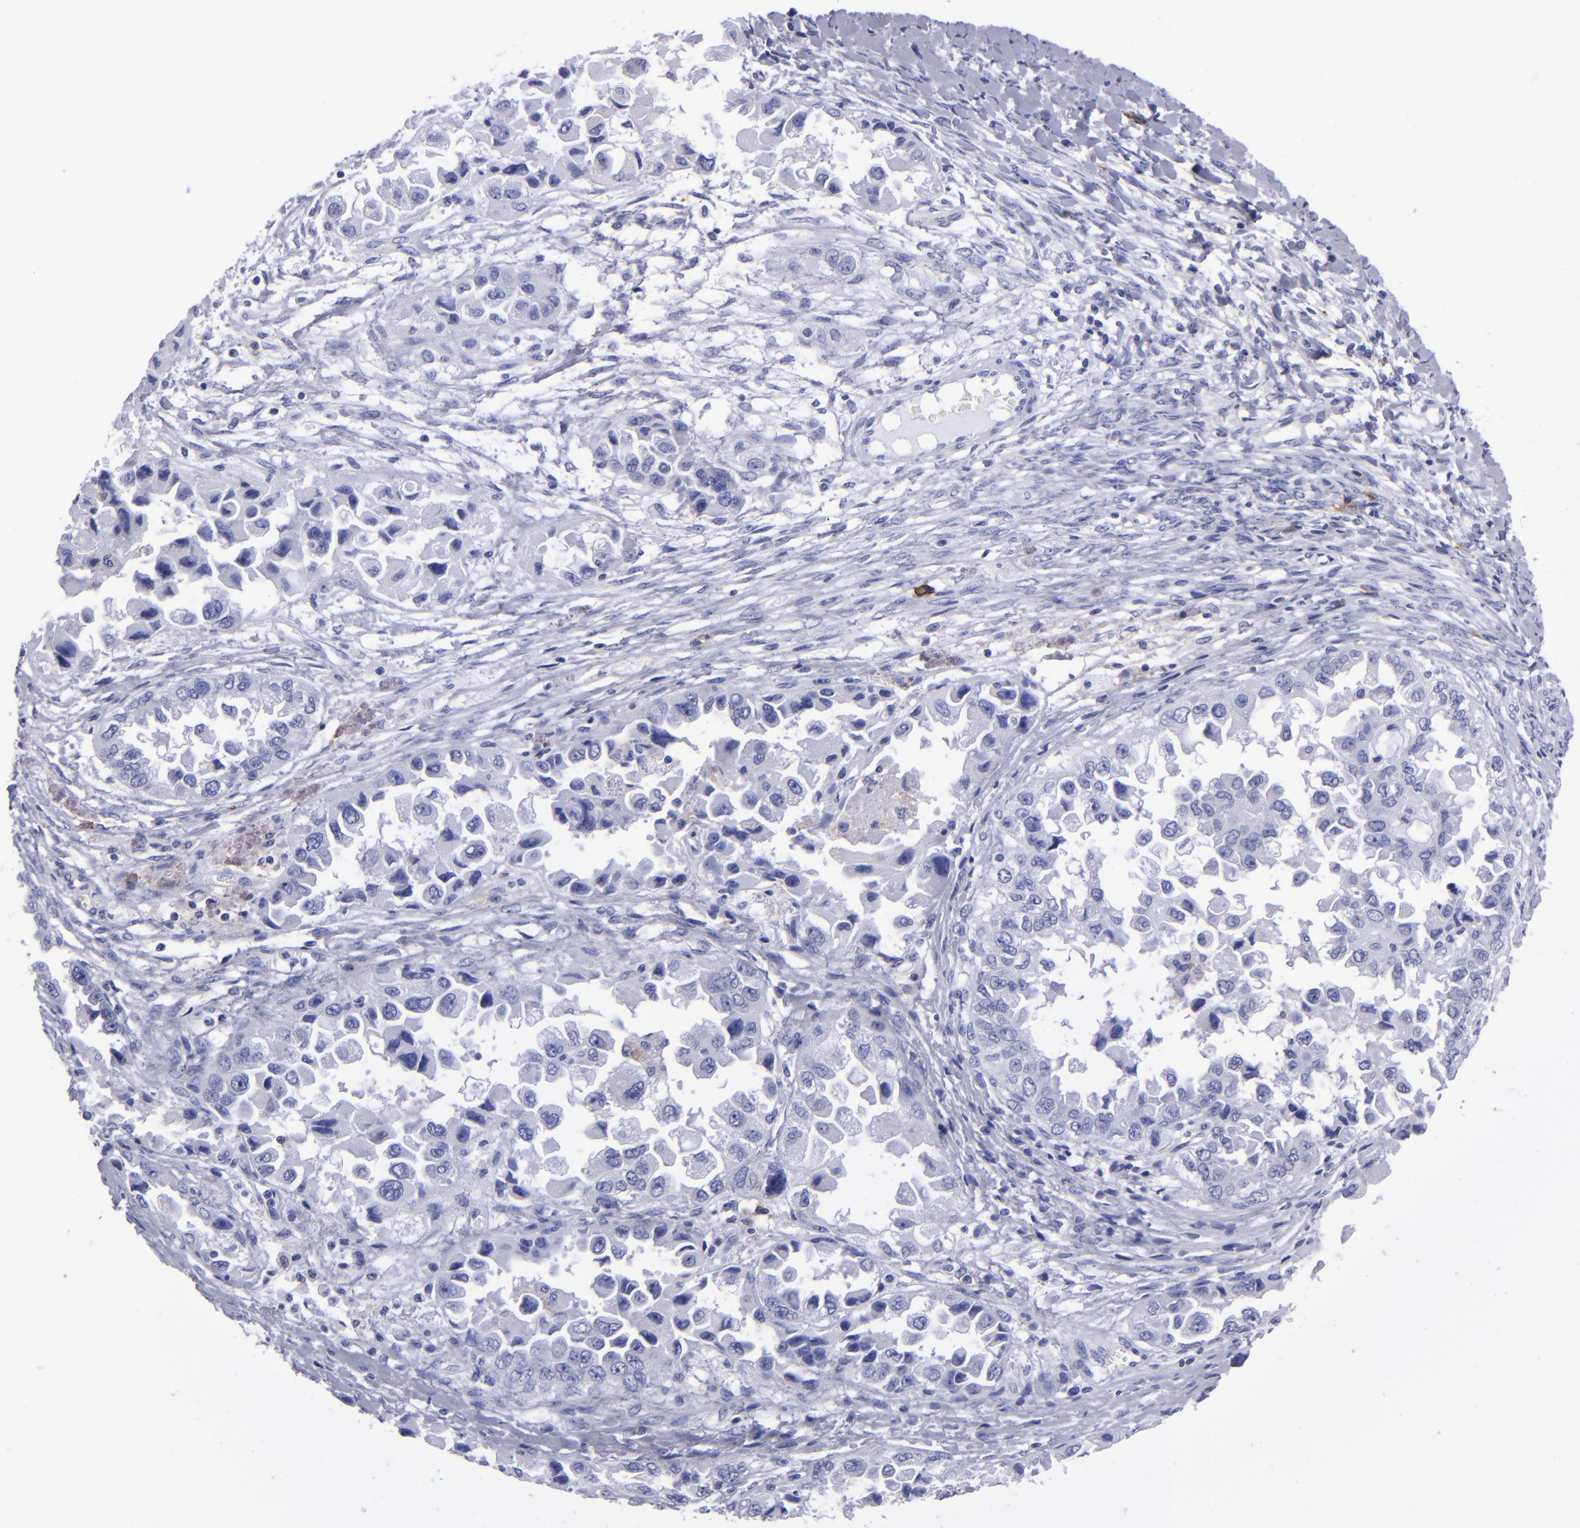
{"staining": {"intensity": "negative", "quantity": "none", "location": "none"}, "tissue": "ovarian cancer", "cell_type": "Tumor cells", "image_type": "cancer", "snomed": [{"axis": "morphology", "description": "Cystadenocarcinoma, serous, NOS"}, {"axis": "topography", "description": "Ovary"}], "caption": "This micrograph is of ovarian serous cystadenocarcinoma stained with immunohistochemistry (IHC) to label a protein in brown with the nuclei are counter-stained blue. There is no expression in tumor cells. (Immunohistochemistry, brightfield microscopy, high magnification).", "gene": "CD38", "patient": {"sex": "female", "age": 84}}